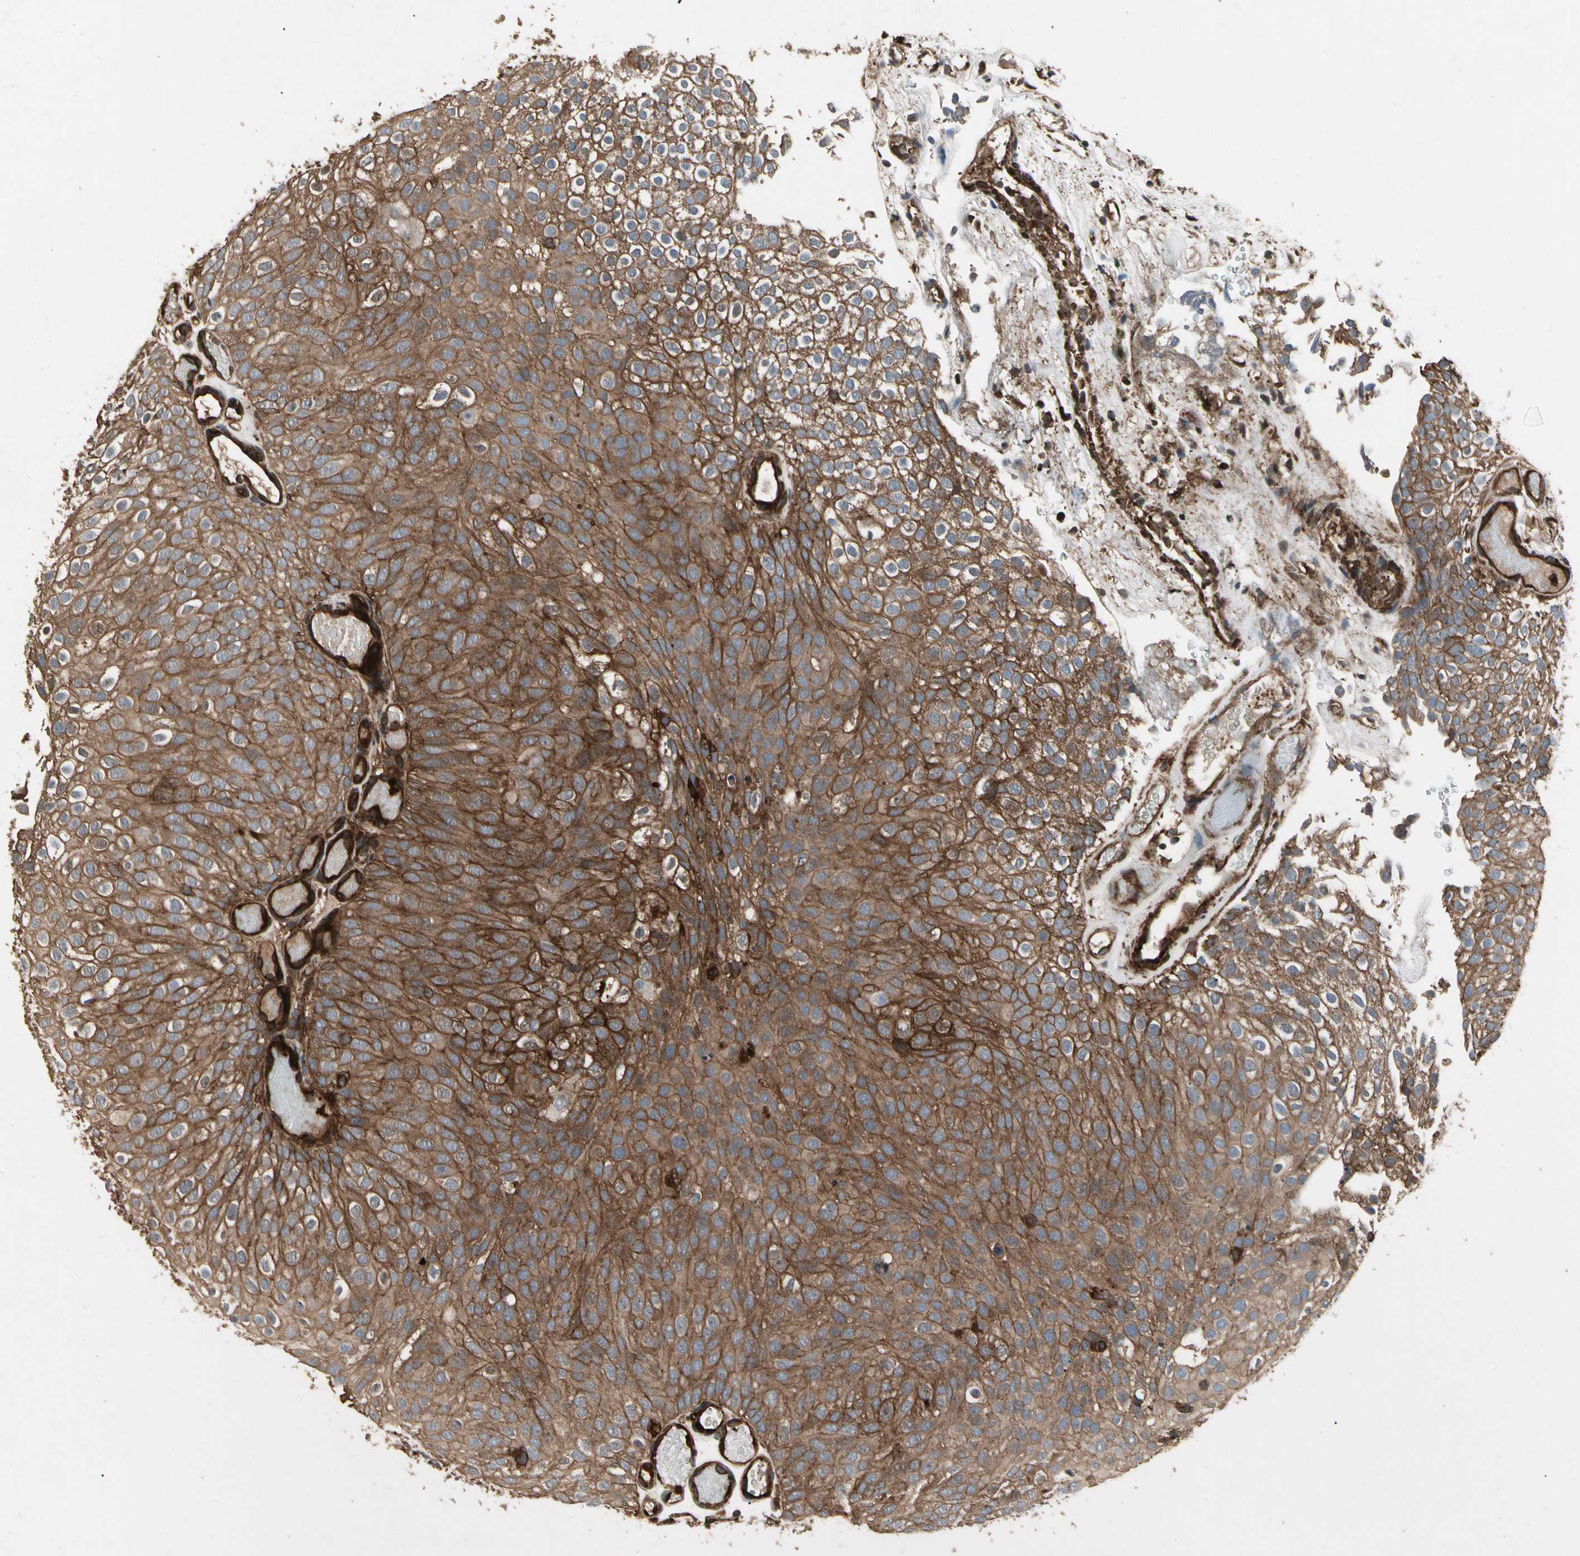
{"staining": {"intensity": "strong", "quantity": ">75%", "location": "cytoplasmic/membranous"}, "tissue": "urothelial cancer", "cell_type": "Tumor cells", "image_type": "cancer", "snomed": [{"axis": "morphology", "description": "Urothelial carcinoma, Low grade"}, {"axis": "topography", "description": "Urinary bladder"}], "caption": "A high-resolution image shows immunohistochemistry (IHC) staining of urothelial carcinoma (low-grade), which shows strong cytoplasmic/membranous expression in approximately >75% of tumor cells.", "gene": "AGBL2", "patient": {"sex": "male", "age": 78}}